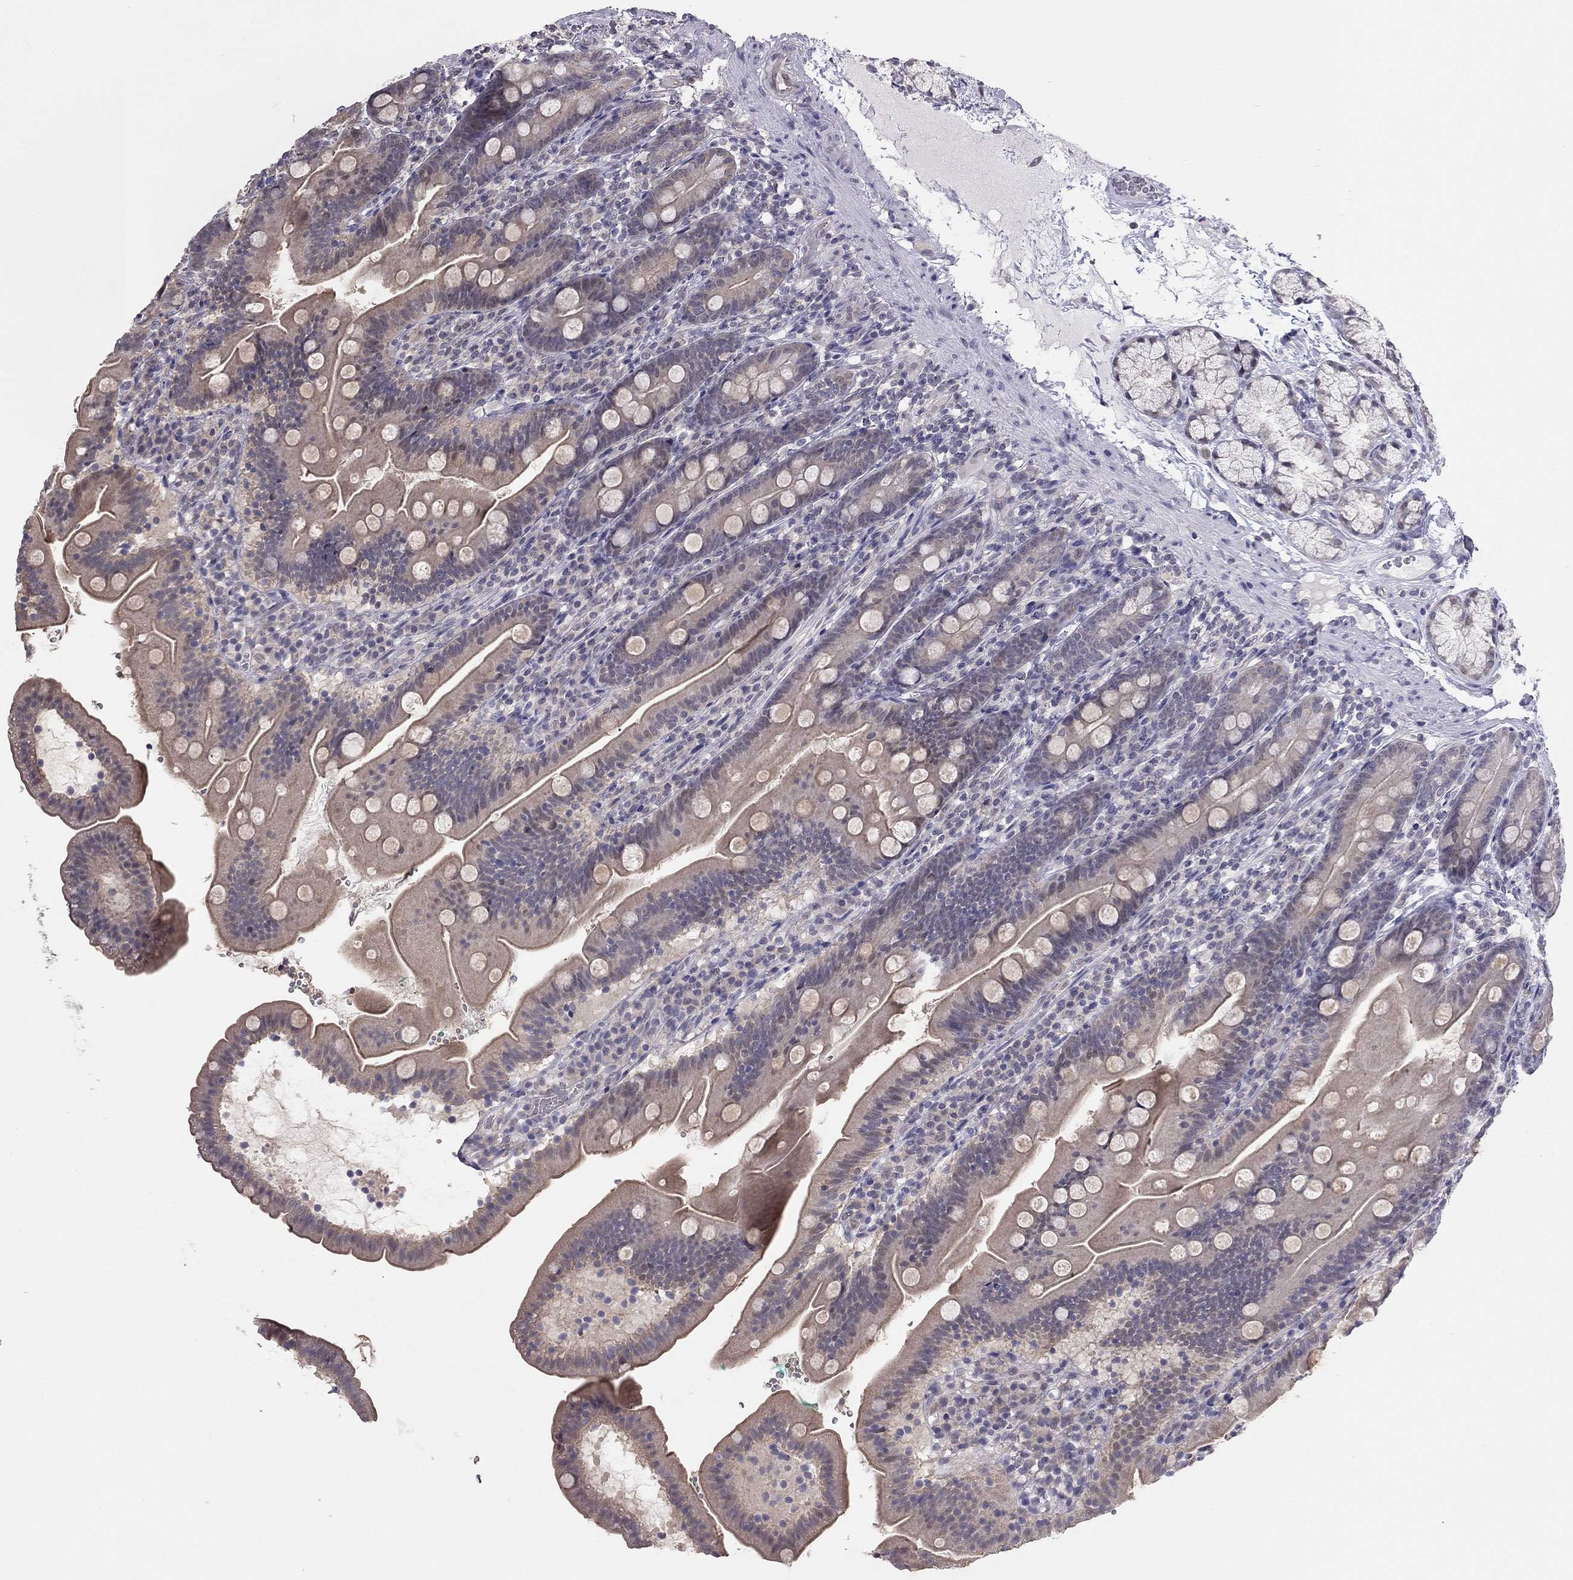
{"staining": {"intensity": "moderate", "quantity": "<25%", "location": "cytoplasmic/membranous"}, "tissue": "duodenum", "cell_type": "Glandular cells", "image_type": "normal", "snomed": [{"axis": "morphology", "description": "Normal tissue, NOS"}, {"axis": "topography", "description": "Duodenum"}], "caption": "Duodenum stained with DAB (3,3'-diaminobenzidine) immunohistochemistry reveals low levels of moderate cytoplasmic/membranous positivity in approximately <25% of glandular cells. Using DAB (brown) and hematoxylin (blue) stains, captured at high magnification using brightfield microscopy.", "gene": "HSF2BP", "patient": {"sex": "female", "age": 67}}